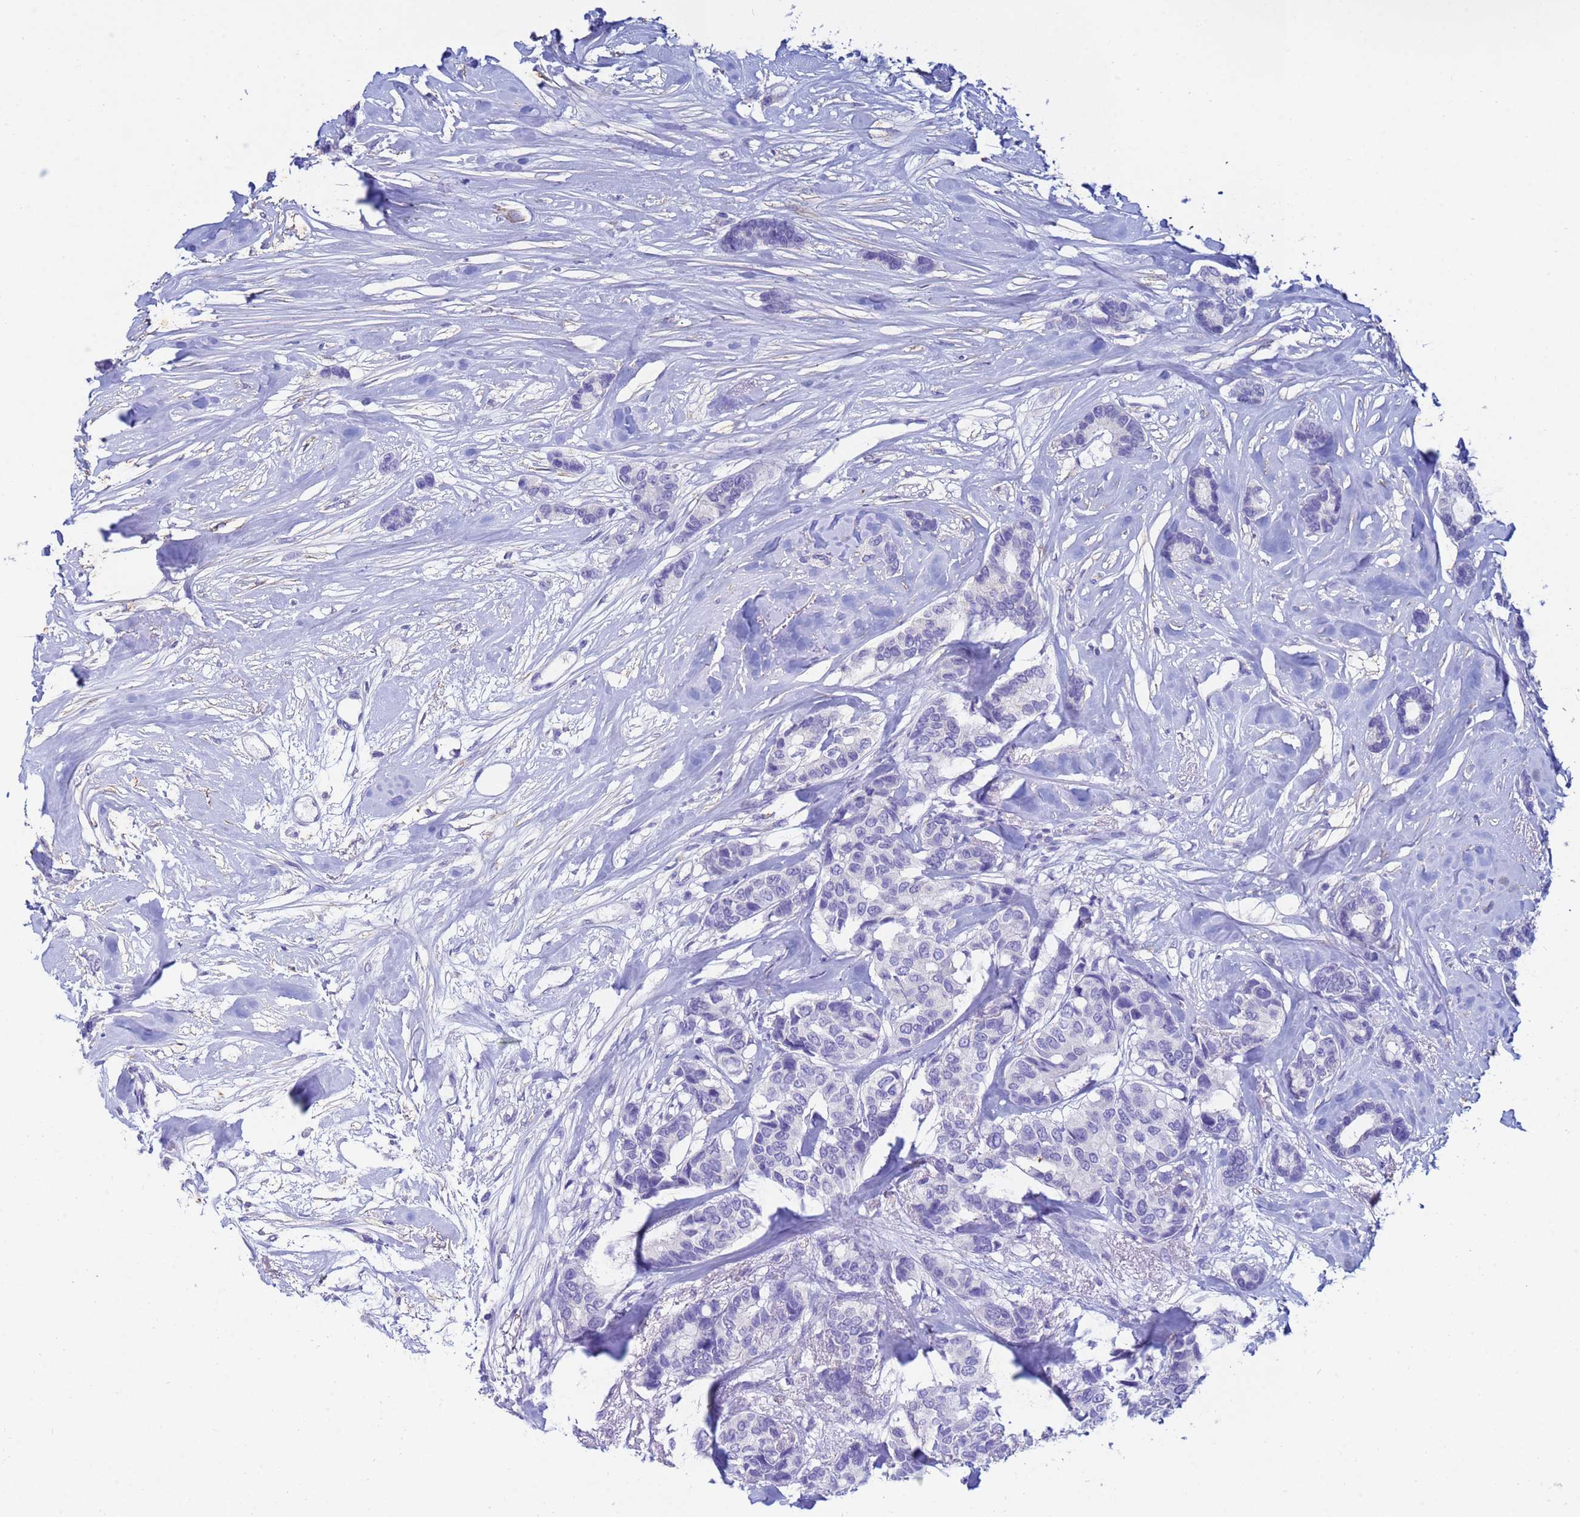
{"staining": {"intensity": "negative", "quantity": "none", "location": "none"}, "tissue": "breast cancer", "cell_type": "Tumor cells", "image_type": "cancer", "snomed": [{"axis": "morphology", "description": "Duct carcinoma"}, {"axis": "topography", "description": "Breast"}], "caption": "The immunohistochemistry histopathology image has no significant staining in tumor cells of breast cancer tissue.", "gene": "CSTB", "patient": {"sex": "female", "age": 87}}